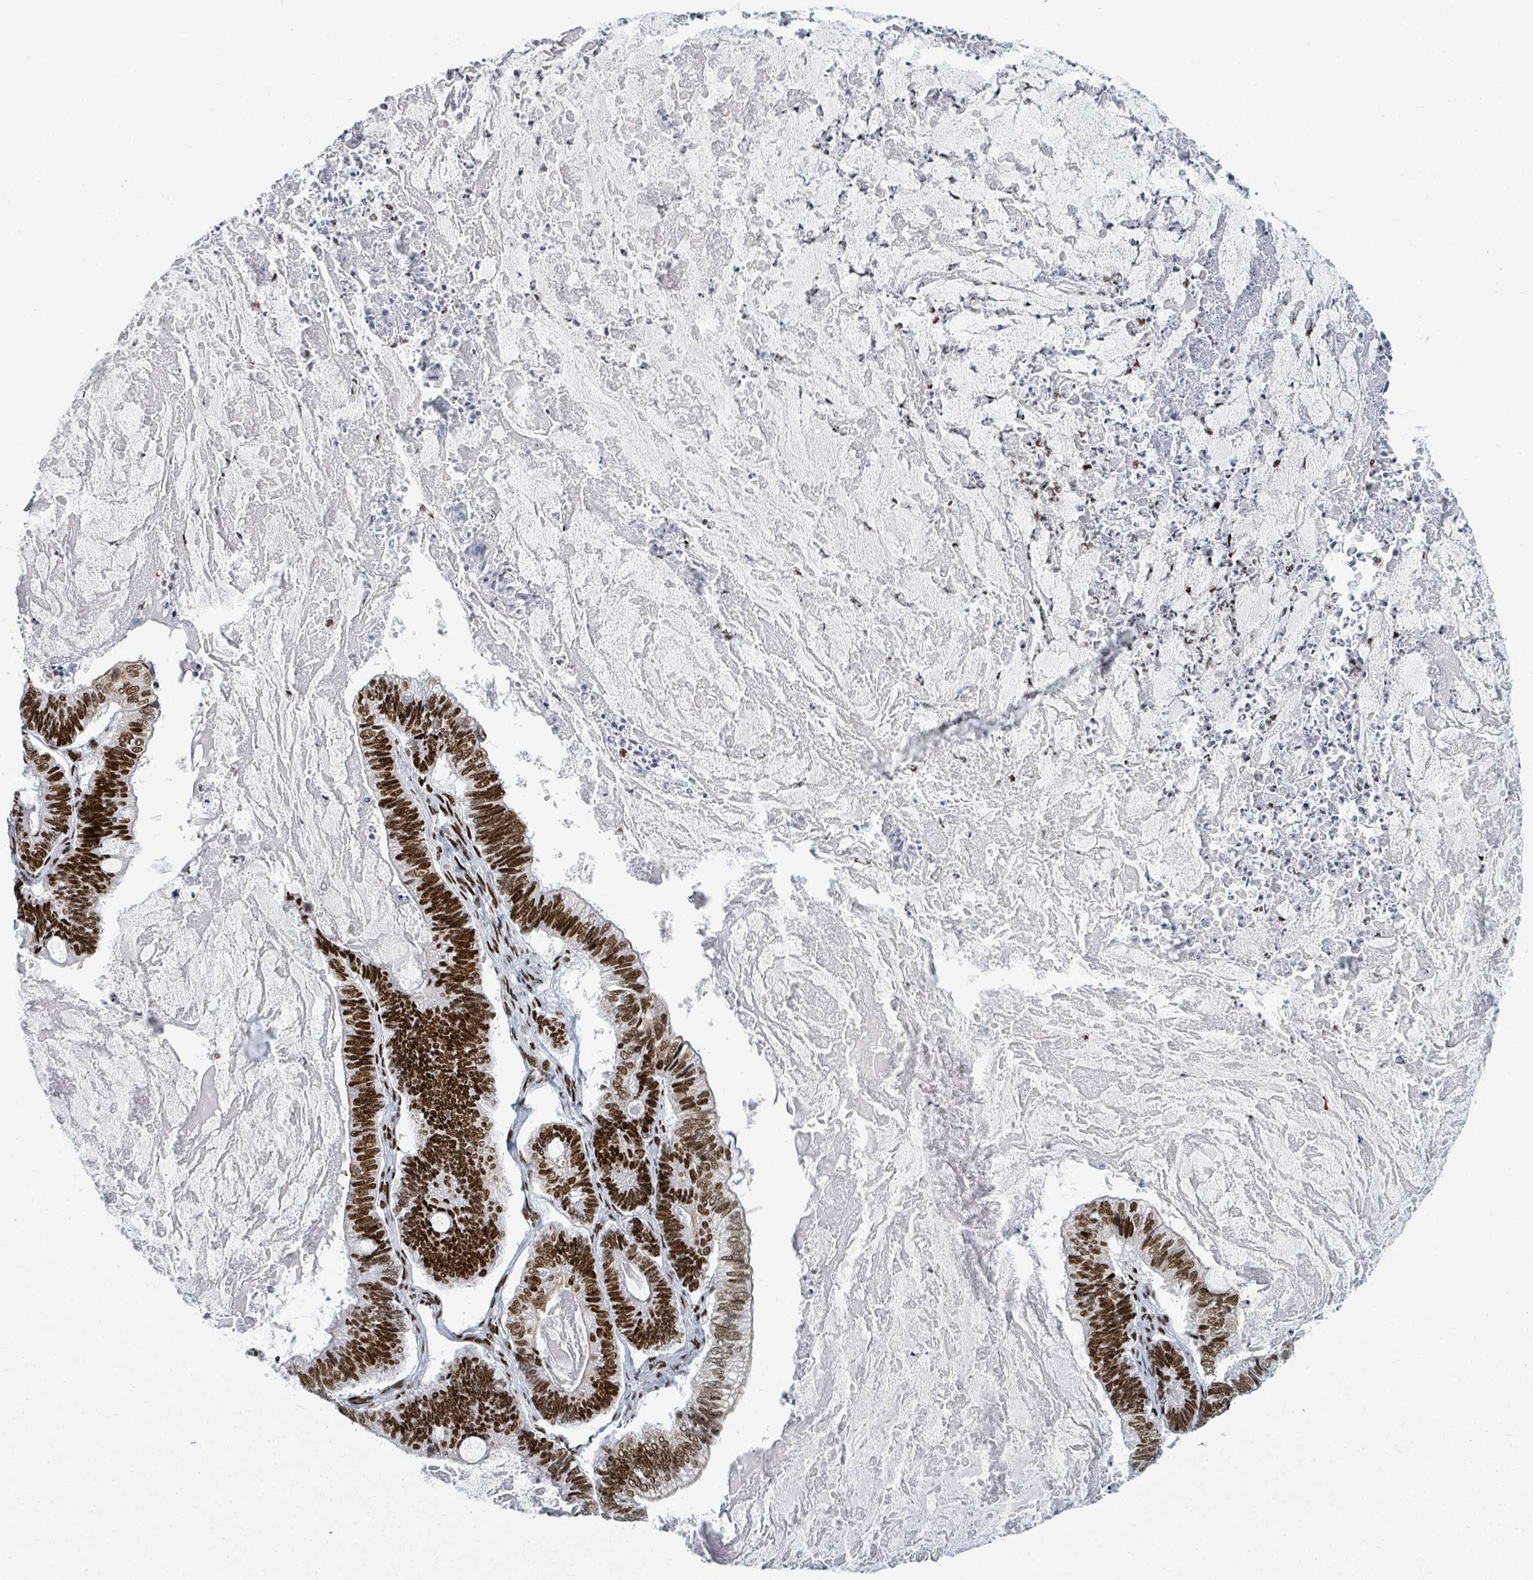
{"staining": {"intensity": "strong", "quantity": ">75%", "location": "nuclear"}, "tissue": "ovarian cancer", "cell_type": "Tumor cells", "image_type": "cancer", "snomed": [{"axis": "morphology", "description": "Cystadenocarcinoma, mucinous, NOS"}, {"axis": "topography", "description": "Ovary"}], "caption": "Strong nuclear expression is appreciated in approximately >75% of tumor cells in ovarian cancer.", "gene": "DHX16", "patient": {"sex": "female", "age": 61}}